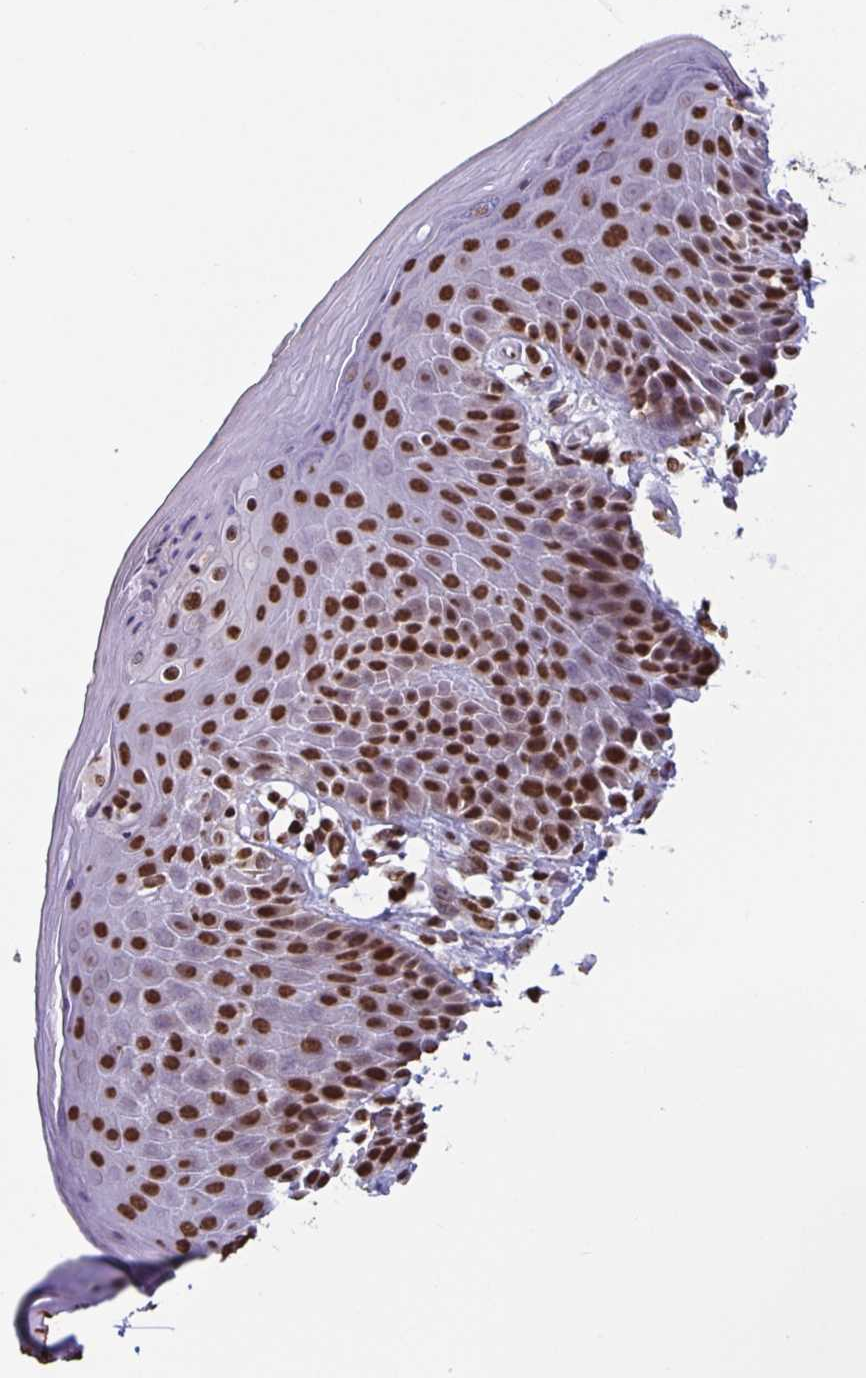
{"staining": {"intensity": "strong", "quantity": ">75%", "location": "nuclear"}, "tissue": "skin", "cell_type": "Epidermal cells", "image_type": "normal", "snomed": [{"axis": "morphology", "description": "Normal tissue, NOS"}, {"axis": "topography", "description": "Peripheral nerve tissue"}], "caption": "Normal skin was stained to show a protein in brown. There is high levels of strong nuclear staining in about >75% of epidermal cells.", "gene": "DUT", "patient": {"sex": "male", "age": 51}}